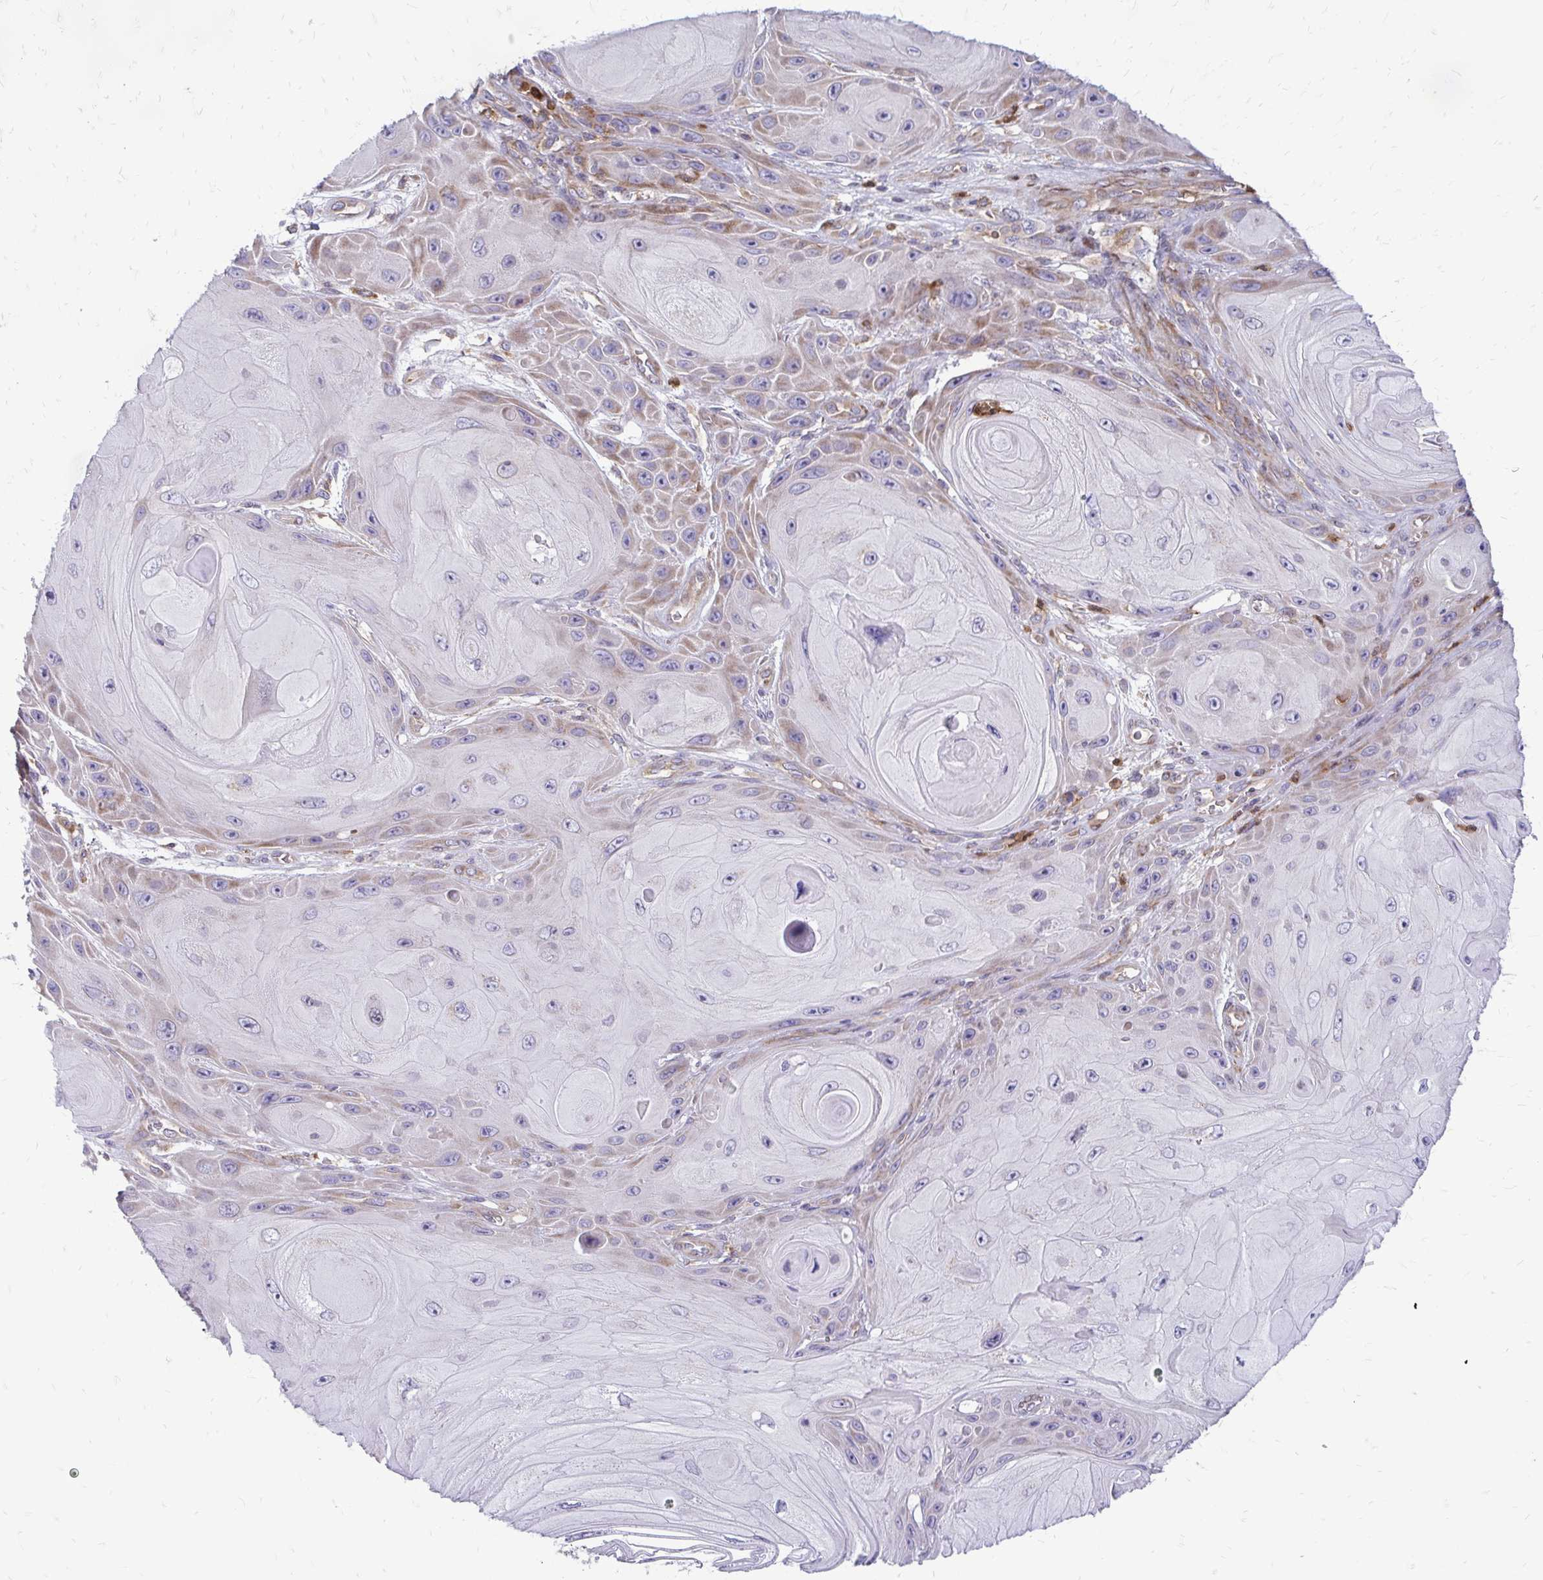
{"staining": {"intensity": "moderate", "quantity": "<25%", "location": "cytoplasmic/membranous"}, "tissue": "skin cancer", "cell_type": "Tumor cells", "image_type": "cancer", "snomed": [{"axis": "morphology", "description": "Squamous cell carcinoma, NOS"}, {"axis": "topography", "description": "Skin"}], "caption": "Squamous cell carcinoma (skin) stained with immunohistochemistry reveals moderate cytoplasmic/membranous positivity in approximately <25% of tumor cells.", "gene": "ASAP1", "patient": {"sex": "female", "age": 94}}